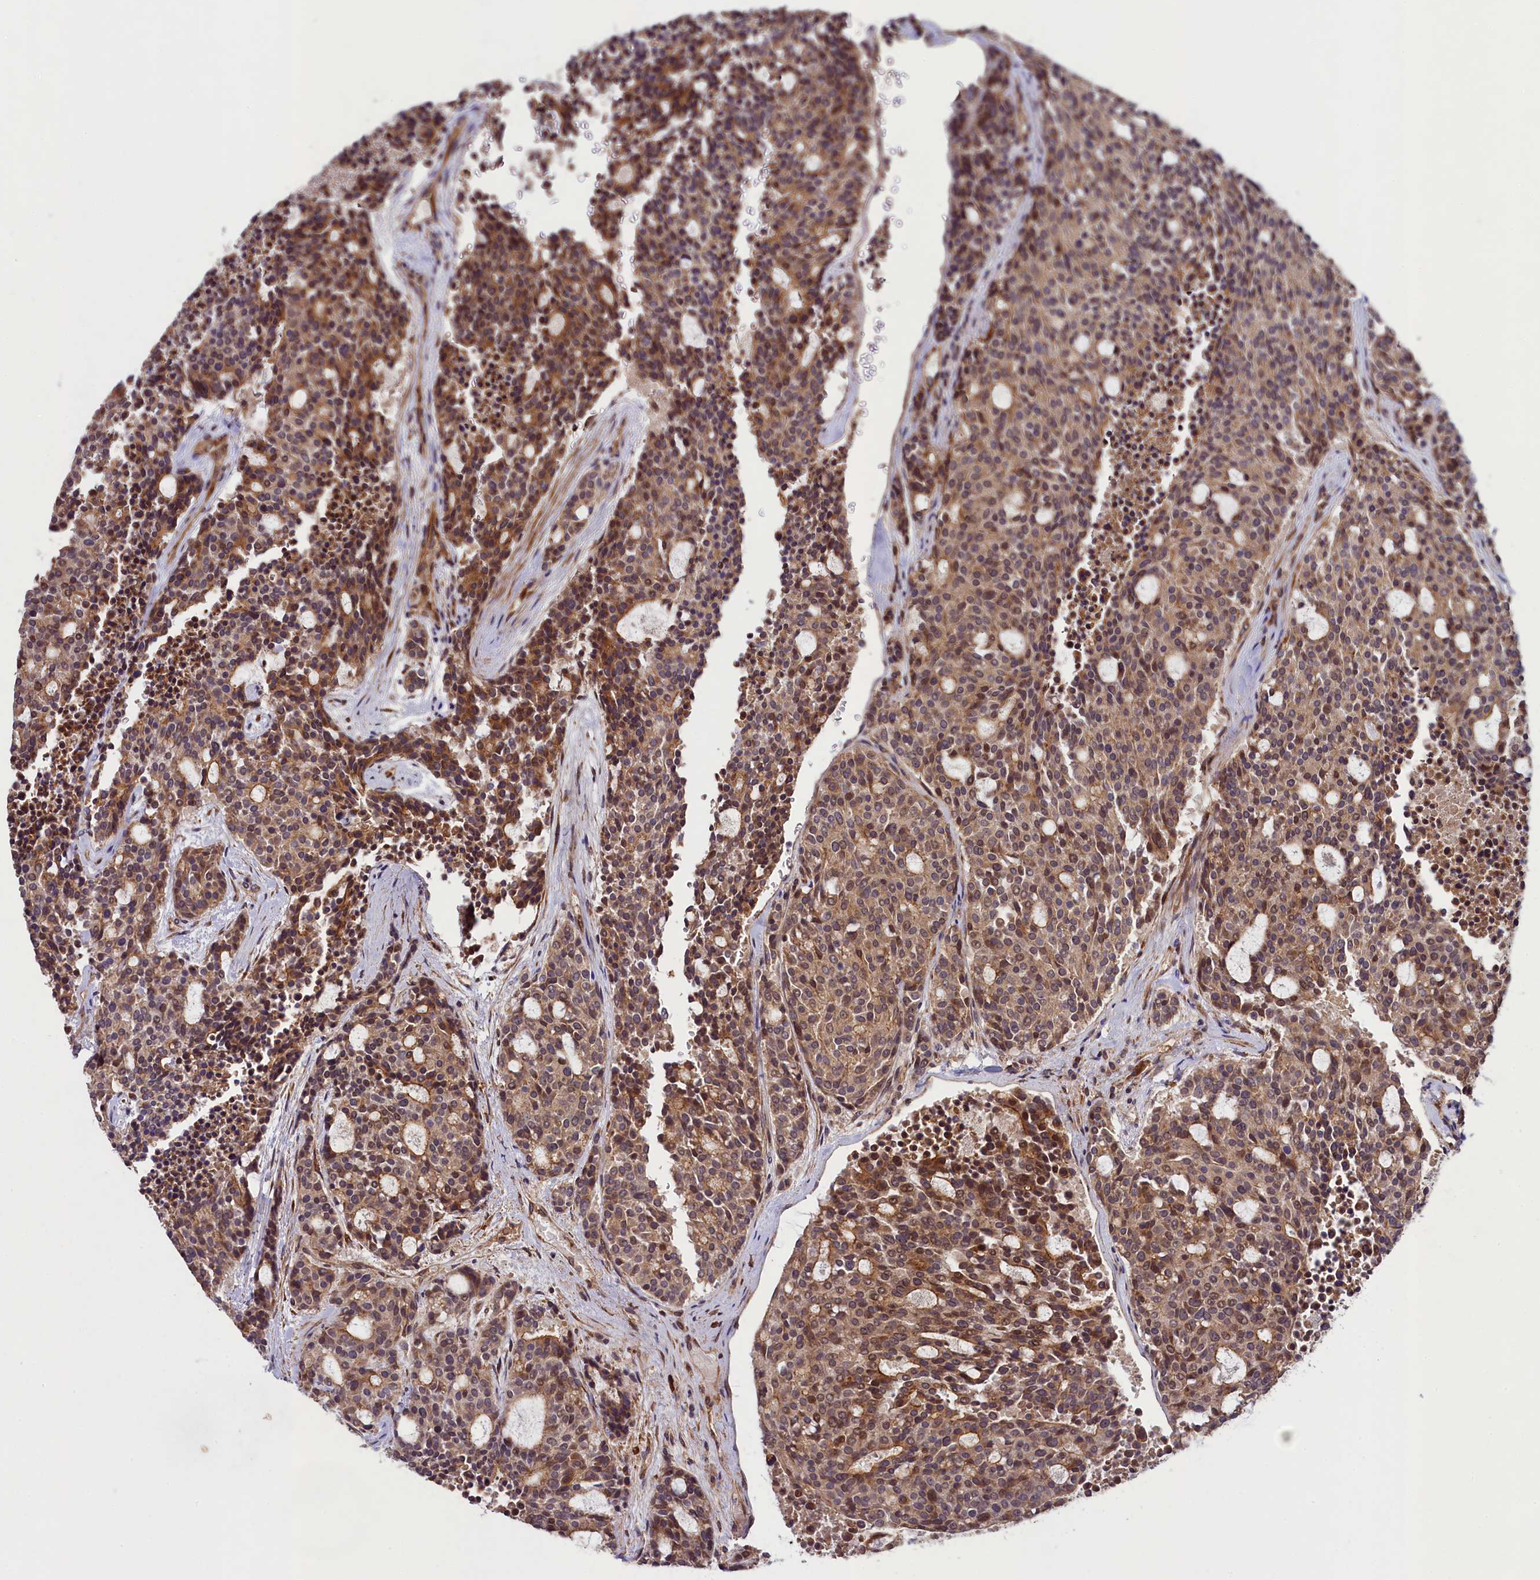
{"staining": {"intensity": "moderate", "quantity": ">75%", "location": "cytoplasmic/membranous,nuclear"}, "tissue": "carcinoid", "cell_type": "Tumor cells", "image_type": "cancer", "snomed": [{"axis": "morphology", "description": "Carcinoid, malignant, NOS"}, {"axis": "topography", "description": "Pancreas"}], "caption": "Protein staining of carcinoid (malignant) tissue shows moderate cytoplasmic/membranous and nuclear positivity in about >75% of tumor cells. (Stains: DAB in brown, nuclei in blue, Microscopy: brightfield microscopy at high magnification).", "gene": "CCDC102A", "patient": {"sex": "female", "age": 54}}